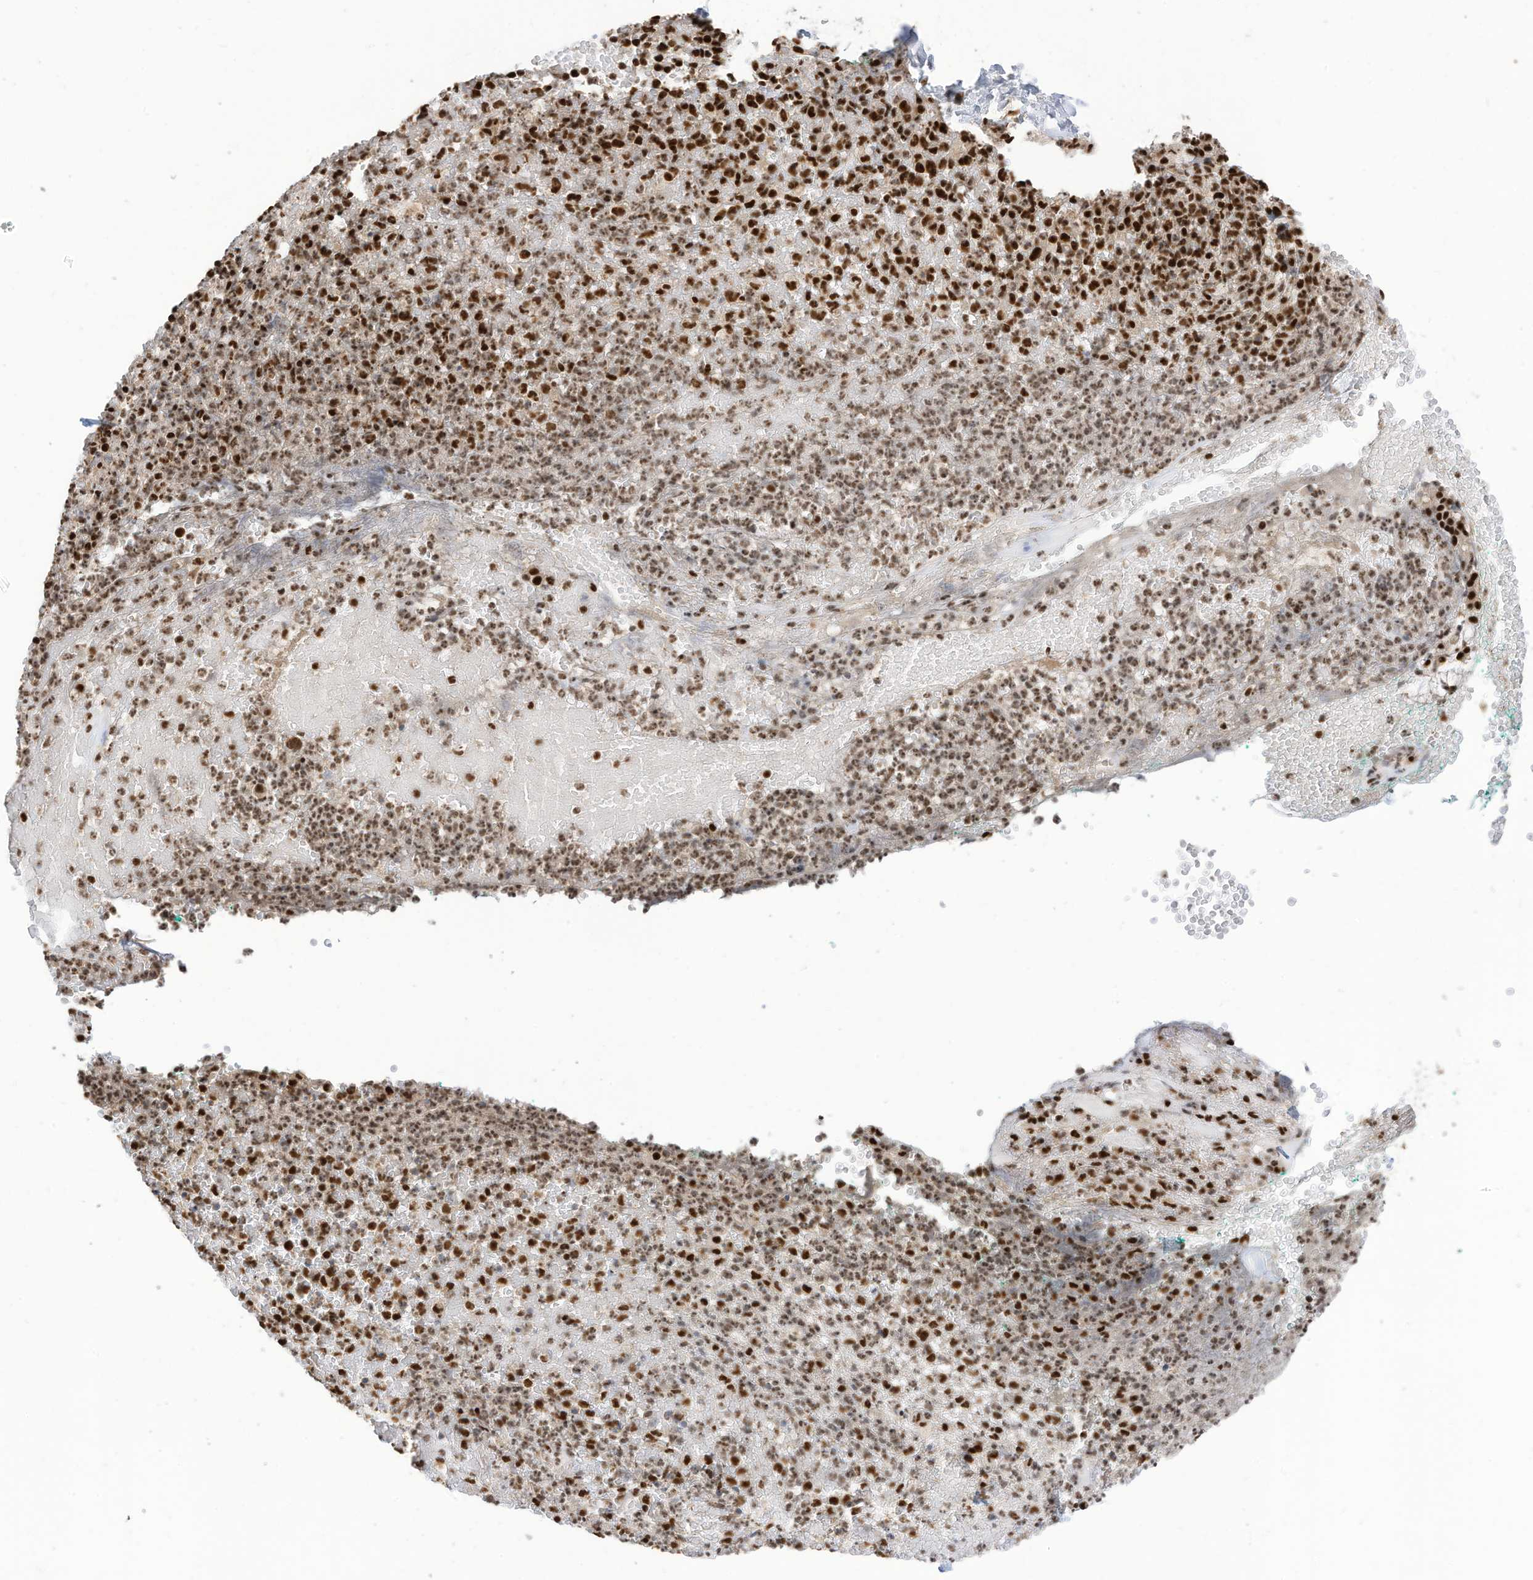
{"staining": {"intensity": "strong", "quantity": ">75%", "location": "nuclear"}, "tissue": "soft tissue", "cell_type": "Fibroblasts", "image_type": "normal", "snomed": [{"axis": "morphology", "description": "Normal tissue, NOS"}, {"axis": "morphology", "description": "Basal cell carcinoma"}, {"axis": "topography", "description": "Cartilage tissue"}, {"axis": "topography", "description": "Nasopharynx"}, {"axis": "topography", "description": "Oral tissue"}], "caption": "Protein staining of benign soft tissue shows strong nuclear staining in about >75% of fibroblasts.", "gene": "SF3A3", "patient": {"sex": "female", "age": 77}}